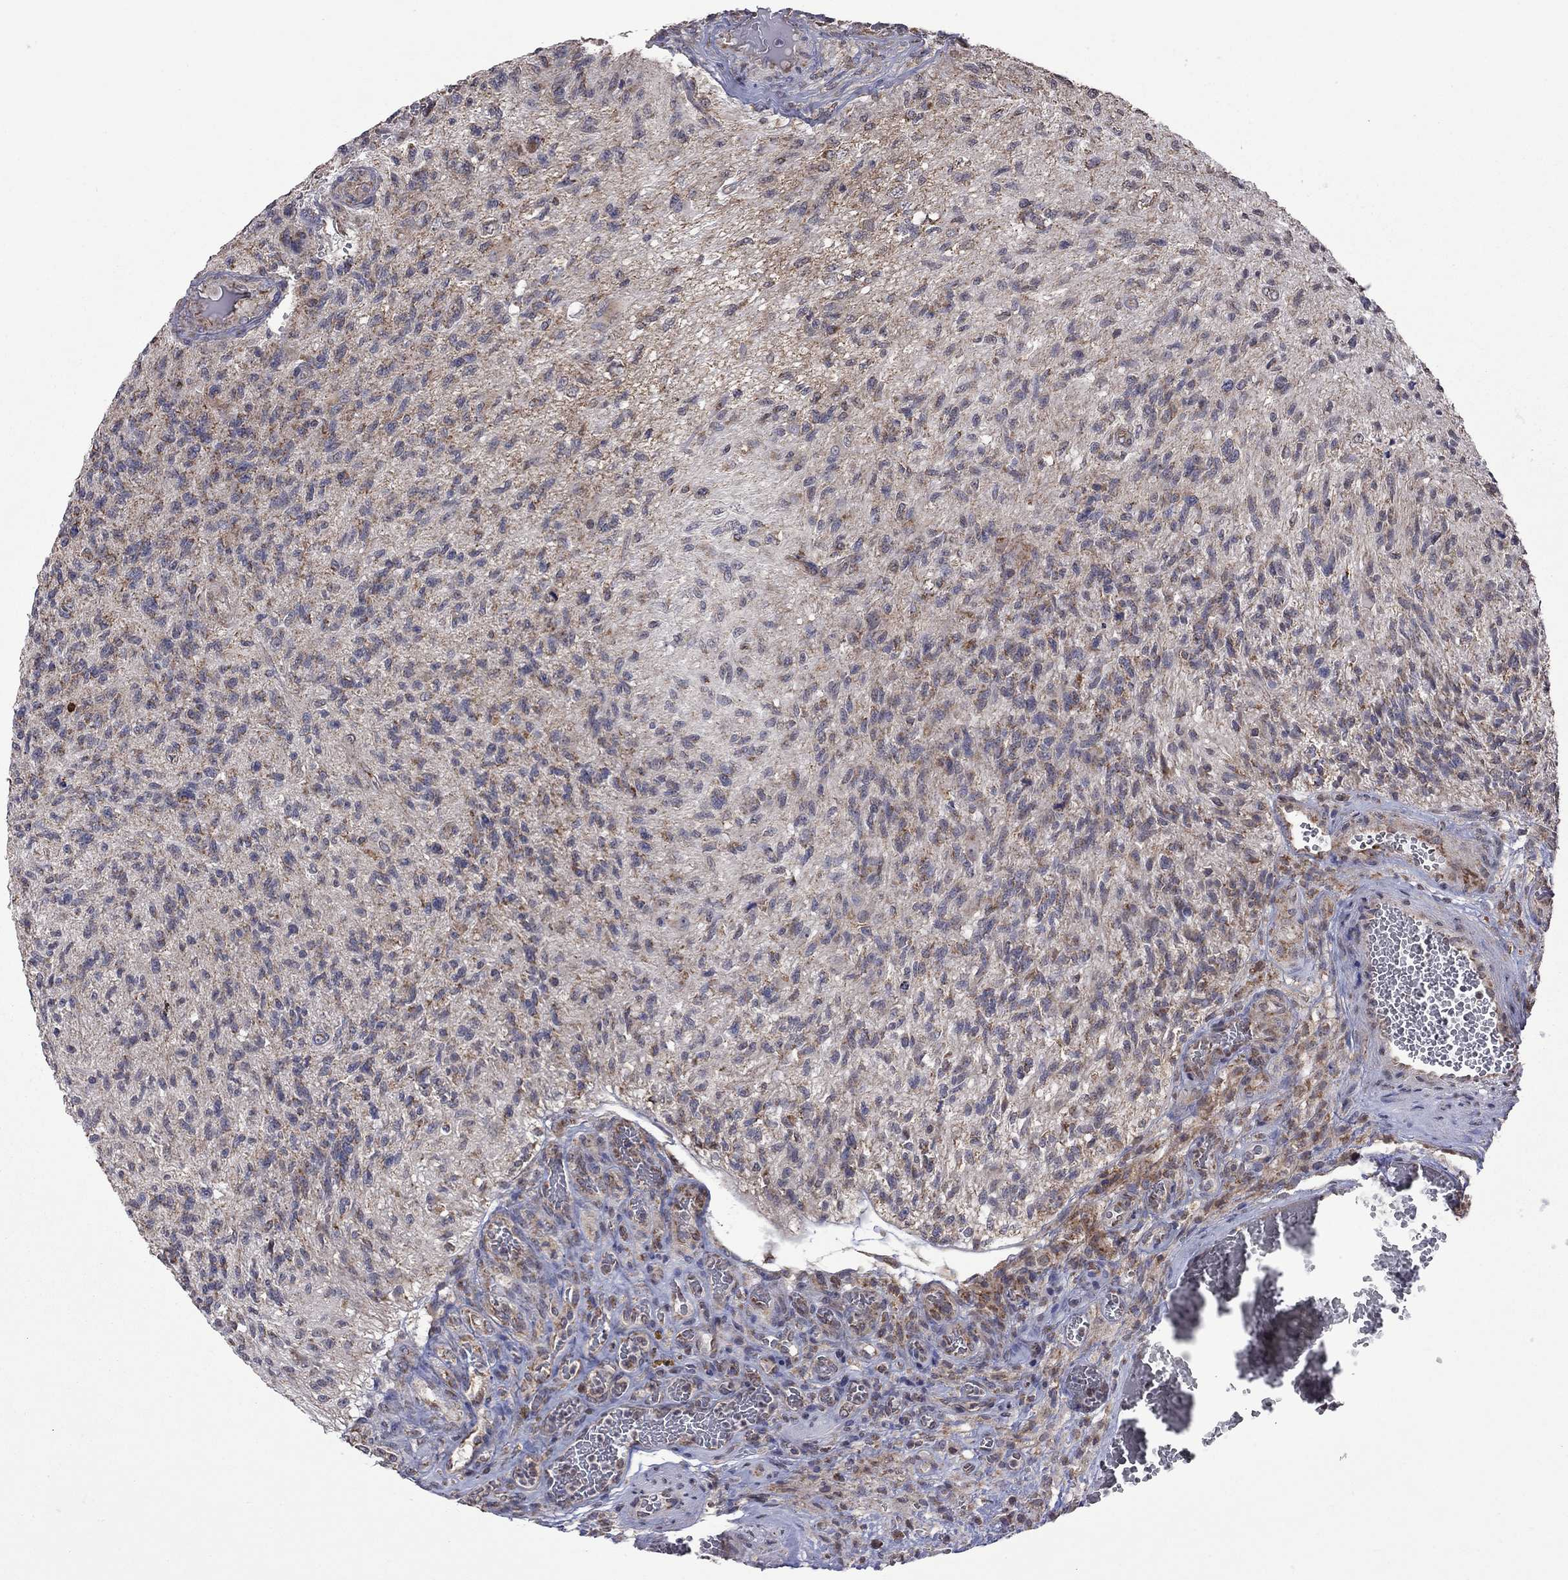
{"staining": {"intensity": "moderate", "quantity": ">75%", "location": "cytoplasmic/membranous"}, "tissue": "glioma", "cell_type": "Tumor cells", "image_type": "cancer", "snomed": [{"axis": "morphology", "description": "Glioma, malignant, High grade"}, {"axis": "topography", "description": "Brain"}], "caption": "Malignant glioma (high-grade) was stained to show a protein in brown. There is medium levels of moderate cytoplasmic/membranous expression in about >75% of tumor cells. Using DAB (3,3'-diaminobenzidine) (brown) and hematoxylin (blue) stains, captured at high magnification using brightfield microscopy.", "gene": "NDUFB1", "patient": {"sex": "male", "age": 56}}